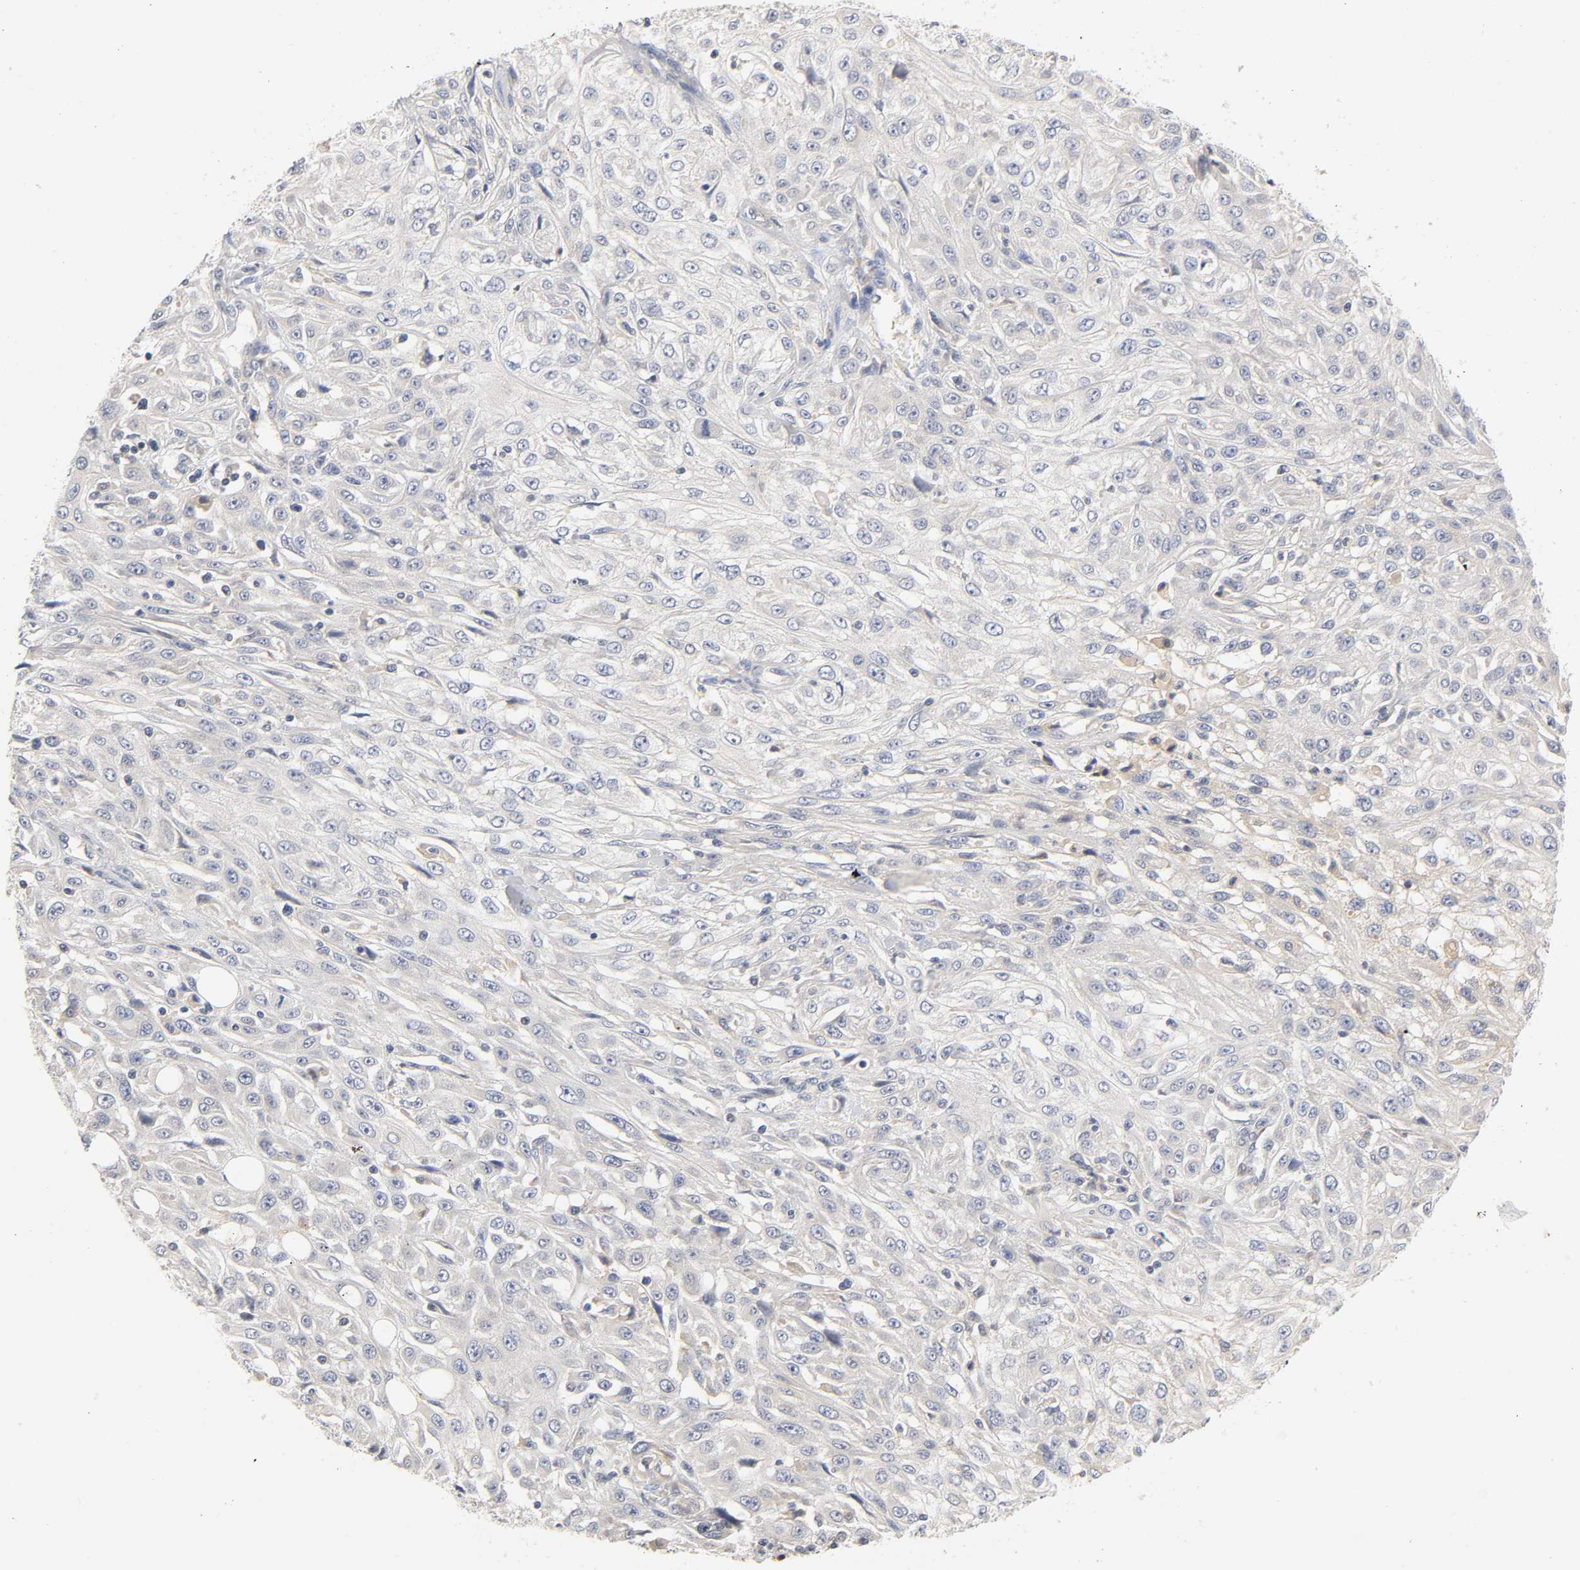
{"staining": {"intensity": "negative", "quantity": "none", "location": "none"}, "tissue": "skin cancer", "cell_type": "Tumor cells", "image_type": "cancer", "snomed": [{"axis": "morphology", "description": "Squamous cell carcinoma, NOS"}, {"axis": "topography", "description": "Skin"}], "caption": "This is an immunohistochemistry (IHC) photomicrograph of human skin squamous cell carcinoma. There is no expression in tumor cells.", "gene": "RHOA", "patient": {"sex": "male", "age": 75}}